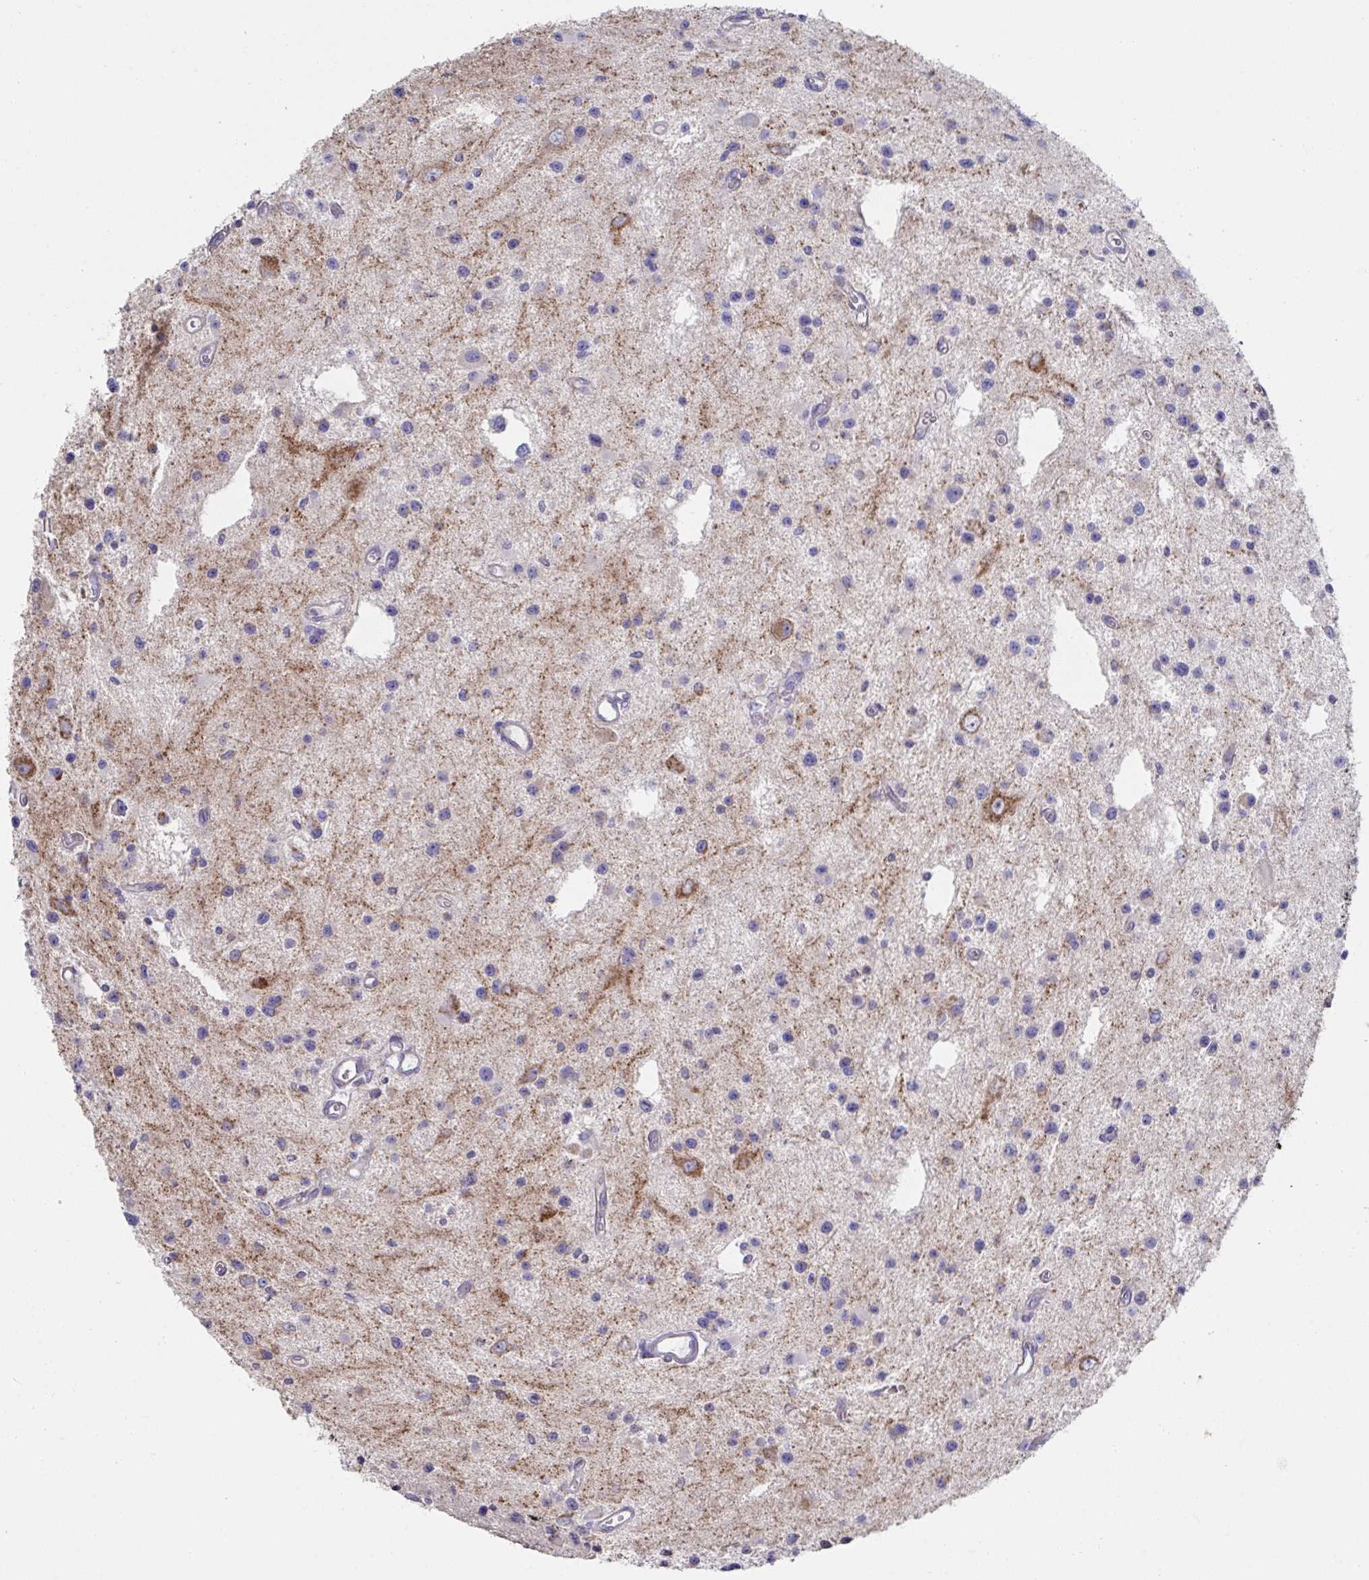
{"staining": {"intensity": "weak", "quantity": "<25%", "location": "cytoplasmic/membranous"}, "tissue": "glioma", "cell_type": "Tumor cells", "image_type": "cancer", "snomed": [{"axis": "morphology", "description": "Glioma, malignant, Low grade"}, {"axis": "topography", "description": "Brain"}], "caption": "DAB (3,3'-diaminobenzidine) immunohistochemical staining of human glioma reveals no significant staining in tumor cells. (DAB immunohistochemistry (IHC) visualized using brightfield microscopy, high magnification).", "gene": "NDUFA7", "patient": {"sex": "male", "age": 43}}